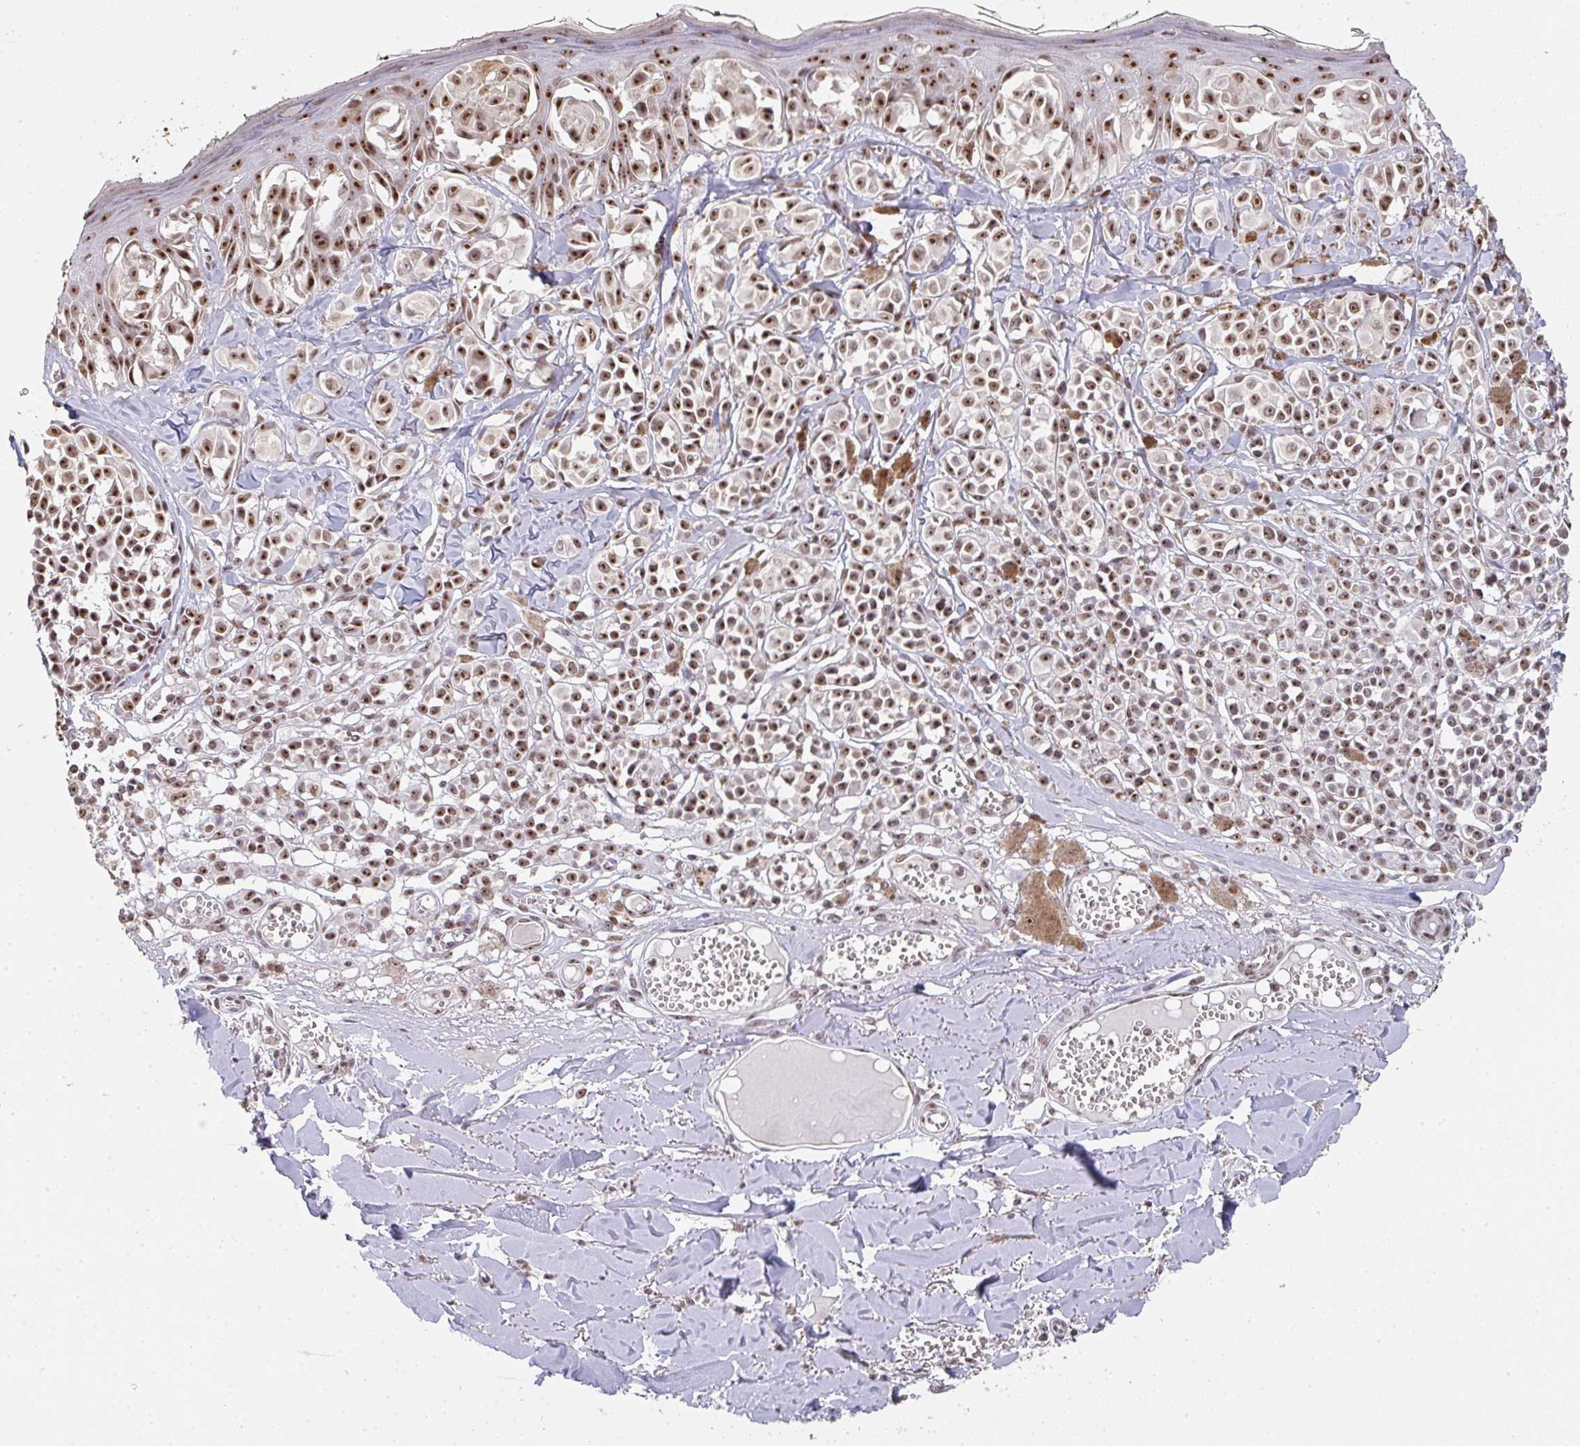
{"staining": {"intensity": "moderate", "quantity": ">75%", "location": "nuclear"}, "tissue": "melanoma", "cell_type": "Tumor cells", "image_type": "cancer", "snomed": [{"axis": "morphology", "description": "Malignant melanoma, NOS"}, {"axis": "topography", "description": "Skin"}], "caption": "This is an image of IHC staining of melanoma, which shows moderate positivity in the nuclear of tumor cells.", "gene": "DKC1", "patient": {"sex": "female", "age": 43}}